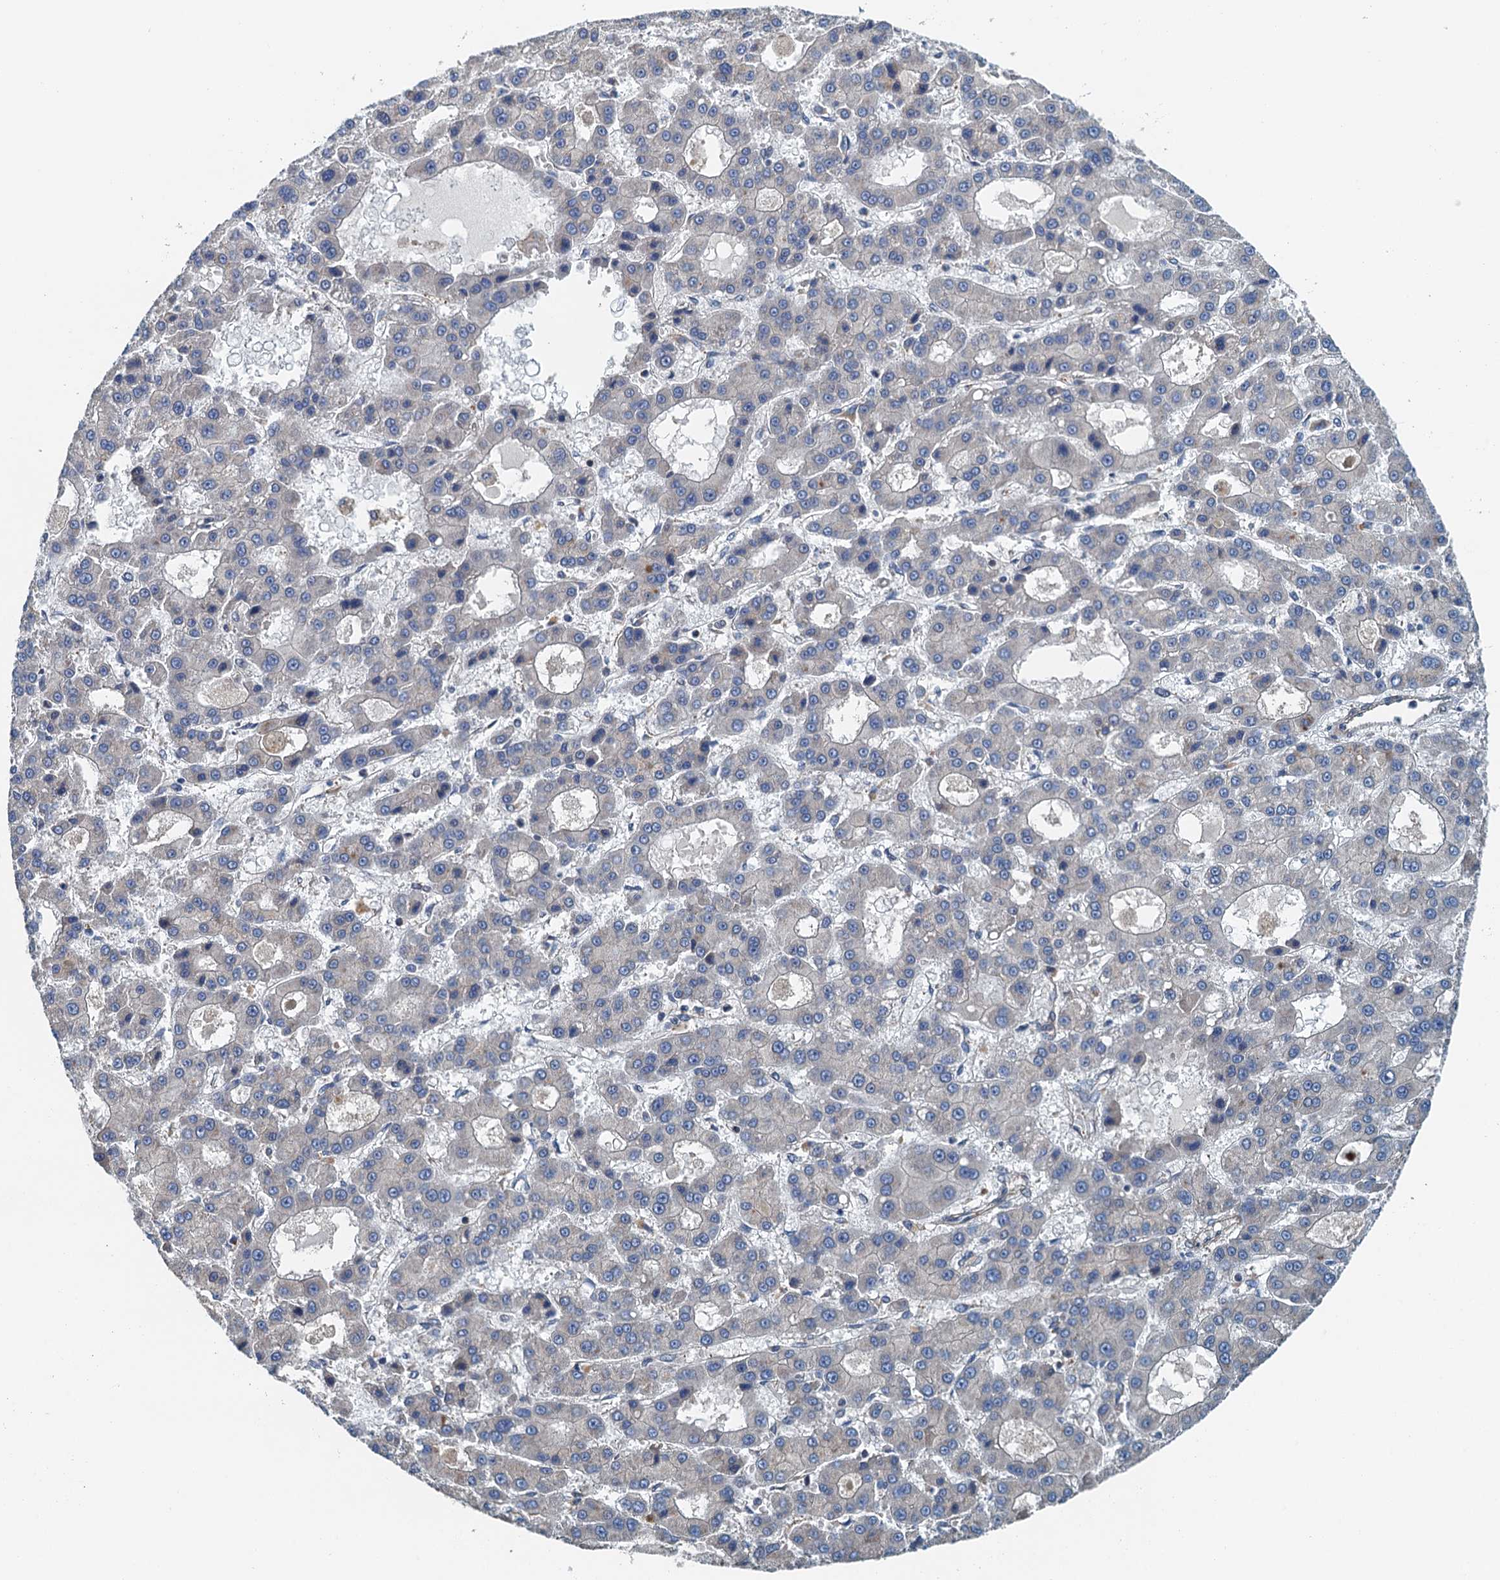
{"staining": {"intensity": "negative", "quantity": "none", "location": "none"}, "tissue": "liver cancer", "cell_type": "Tumor cells", "image_type": "cancer", "snomed": [{"axis": "morphology", "description": "Carcinoma, Hepatocellular, NOS"}, {"axis": "topography", "description": "Liver"}], "caption": "This is an IHC image of liver cancer (hepatocellular carcinoma). There is no positivity in tumor cells.", "gene": "PPP1R14D", "patient": {"sex": "male", "age": 70}}